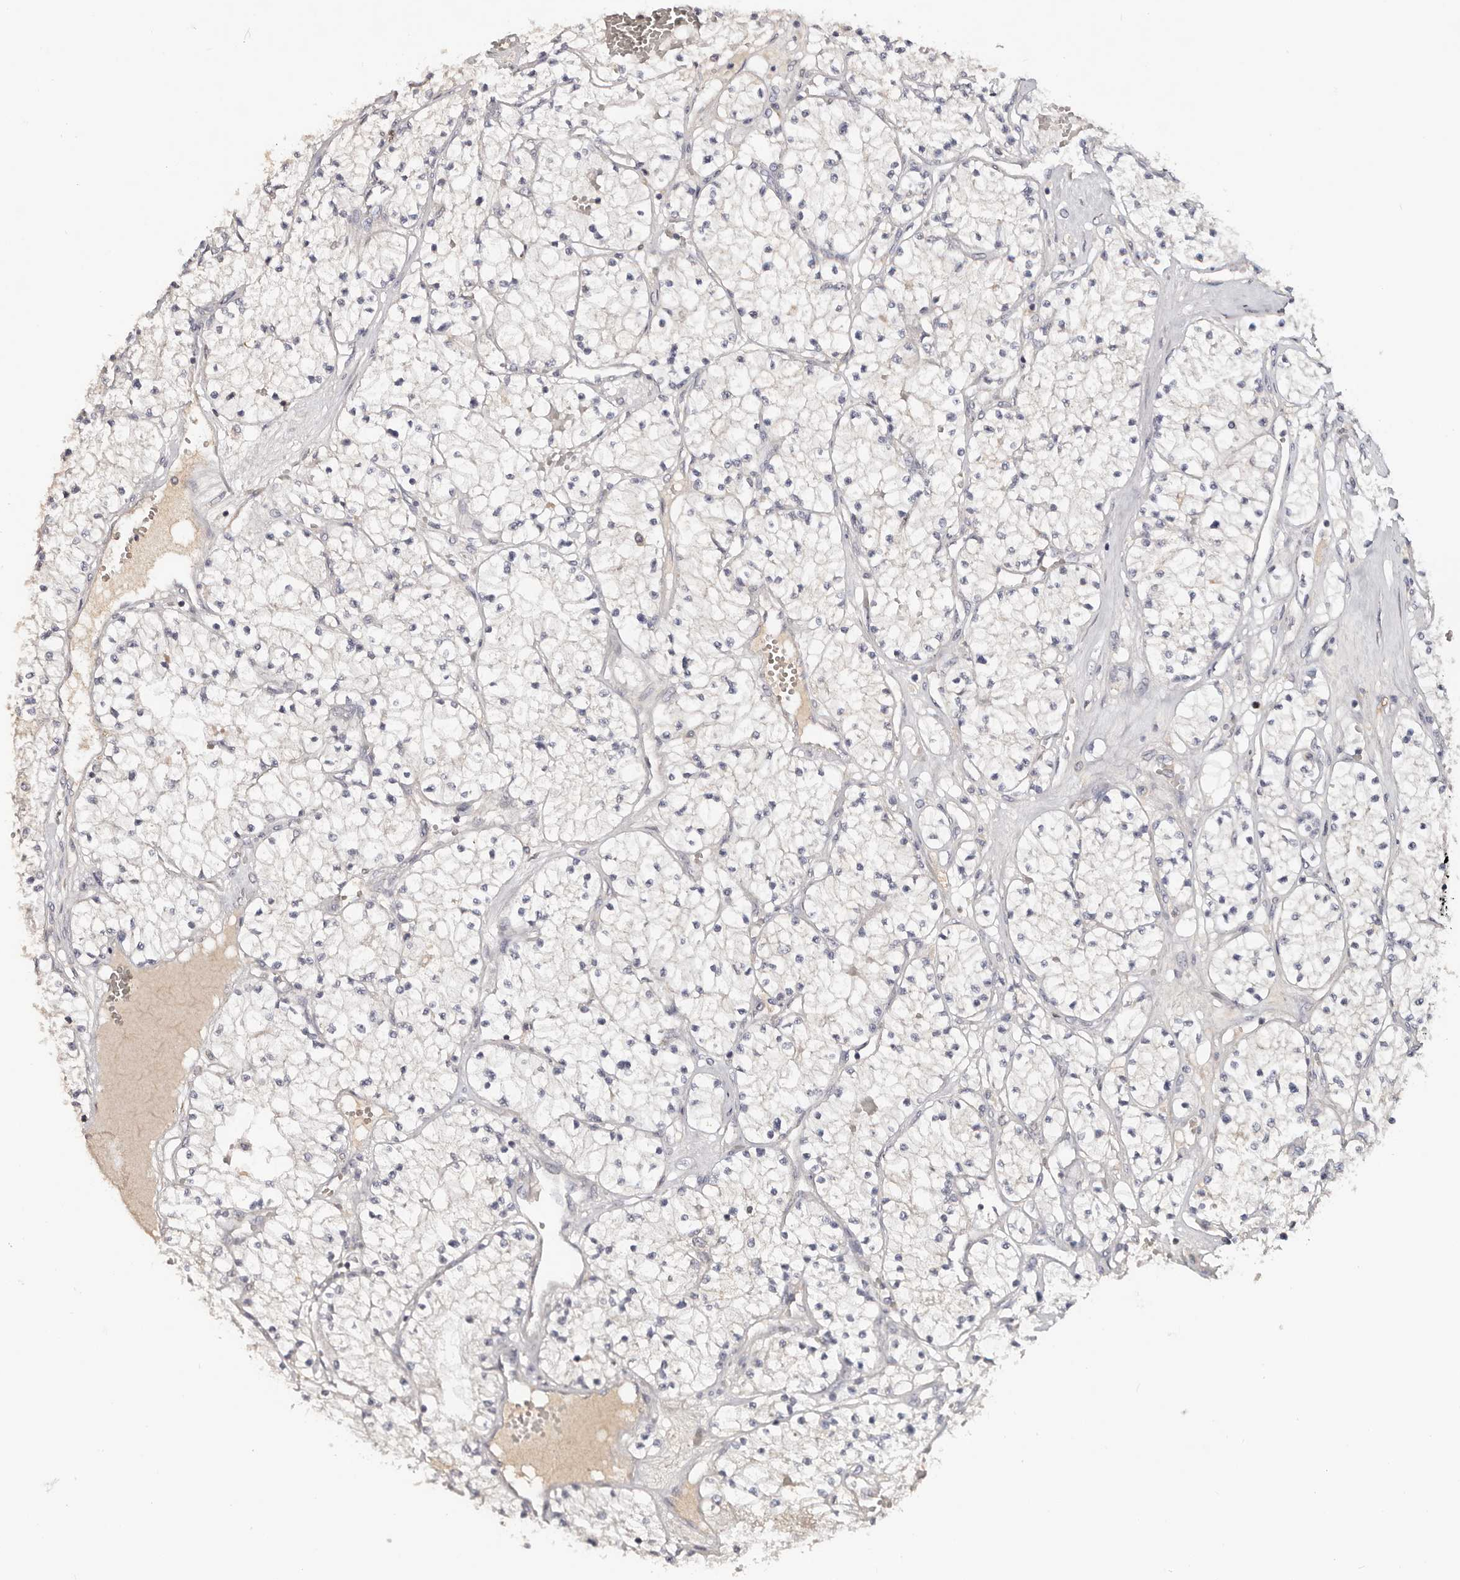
{"staining": {"intensity": "negative", "quantity": "none", "location": "none"}, "tissue": "renal cancer", "cell_type": "Tumor cells", "image_type": "cancer", "snomed": [{"axis": "morphology", "description": "Normal tissue, NOS"}, {"axis": "morphology", "description": "Adenocarcinoma, NOS"}, {"axis": "topography", "description": "Kidney"}], "caption": "Tumor cells are negative for brown protein staining in renal cancer (adenocarcinoma).", "gene": "CCDC190", "patient": {"sex": "male", "age": 68}}